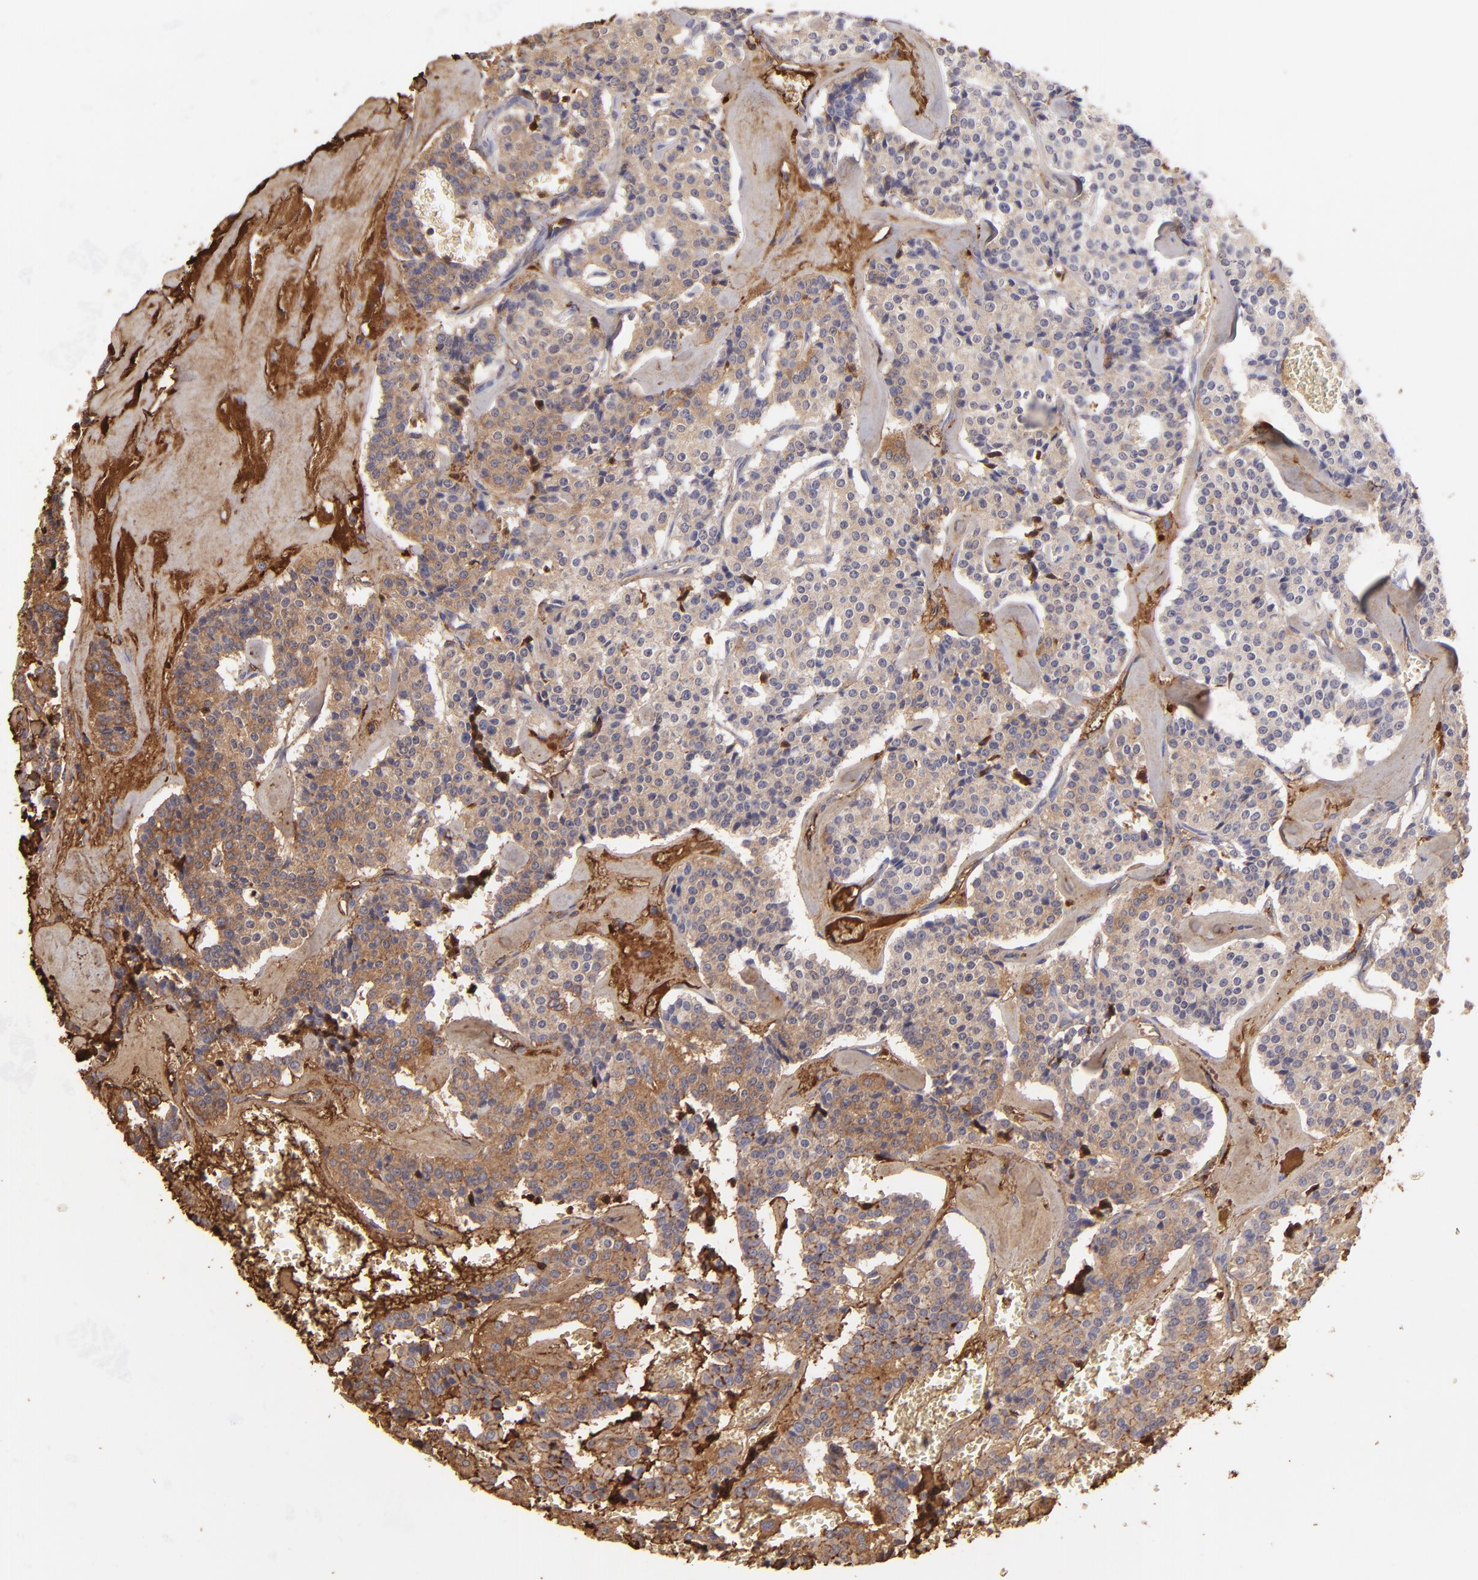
{"staining": {"intensity": "moderate", "quantity": ">75%", "location": "cytoplasmic/membranous"}, "tissue": "carcinoid", "cell_type": "Tumor cells", "image_type": "cancer", "snomed": [{"axis": "morphology", "description": "Carcinoid, malignant, NOS"}, {"axis": "topography", "description": "Bronchus"}], "caption": "Immunohistochemical staining of carcinoid shows medium levels of moderate cytoplasmic/membranous staining in about >75% of tumor cells.", "gene": "FGB", "patient": {"sex": "male", "age": 55}}